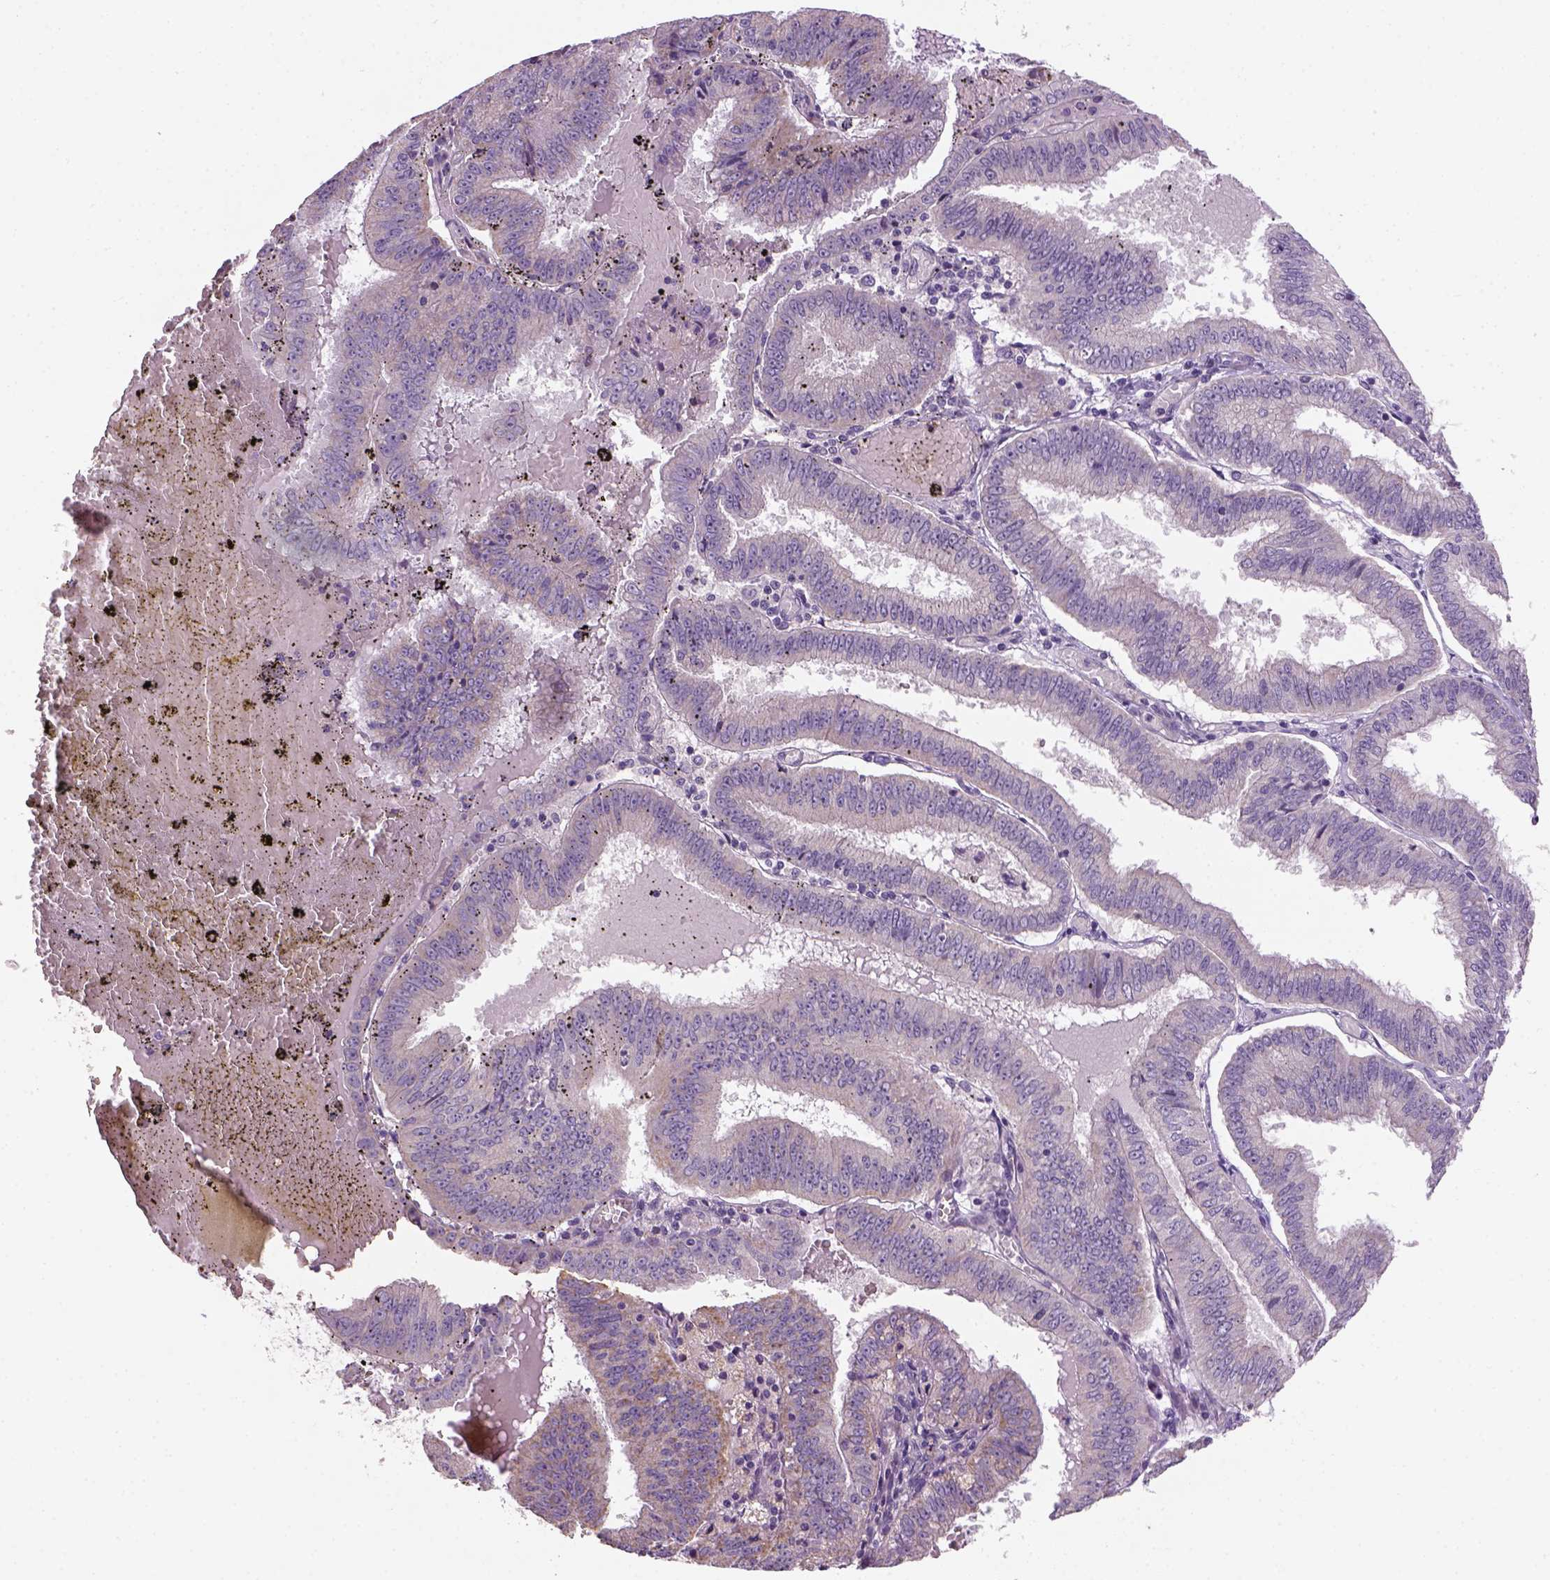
{"staining": {"intensity": "negative", "quantity": "none", "location": "none"}, "tissue": "endometrial cancer", "cell_type": "Tumor cells", "image_type": "cancer", "snomed": [{"axis": "morphology", "description": "Adenocarcinoma, NOS"}, {"axis": "topography", "description": "Endometrium"}], "caption": "High power microscopy image of an IHC photomicrograph of endometrial cancer (adenocarcinoma), revealing no significant staining in tumor cells.", "gene": "NUDT6", "patient": {"sex": "female", "age": 66}}